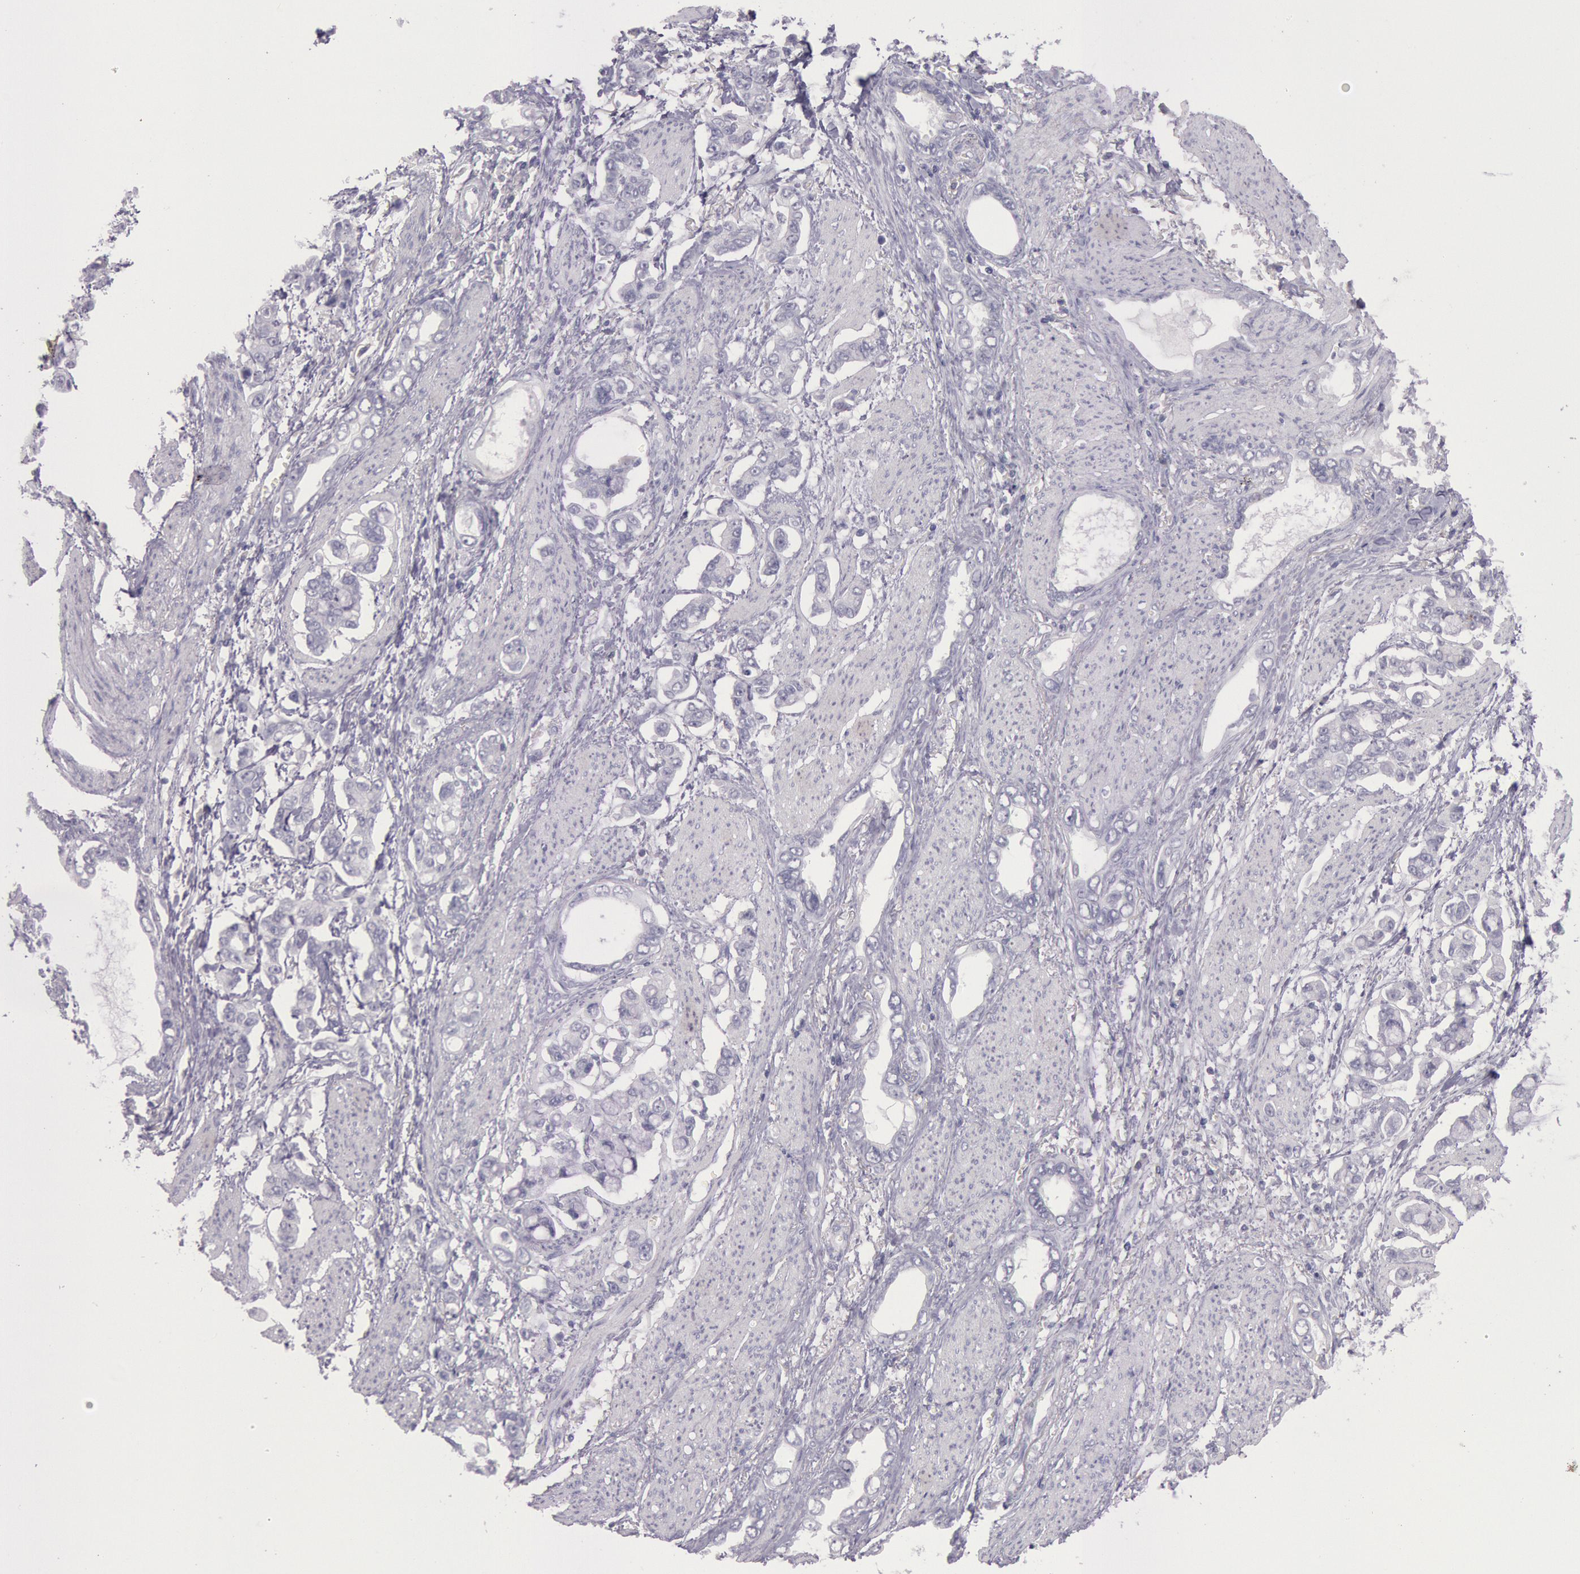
{"staining": {"intensity": "negative", "quantity": "none", "location": "none"}, "tissue": "stomach cancer", "cell_type": "Tumor cells", "image_type": "cancer", "snomed": [{"axis": "morphology", "description": "Adenocarcinoma, NOS"}, {"axis": "topography", "description": "Stomach"}], "caption": "Micrograph shows no significant protein expression in tumor cells of stomach cancer.", "gene": "EGFR", "patient": {"sex": "male", "age": 78}}